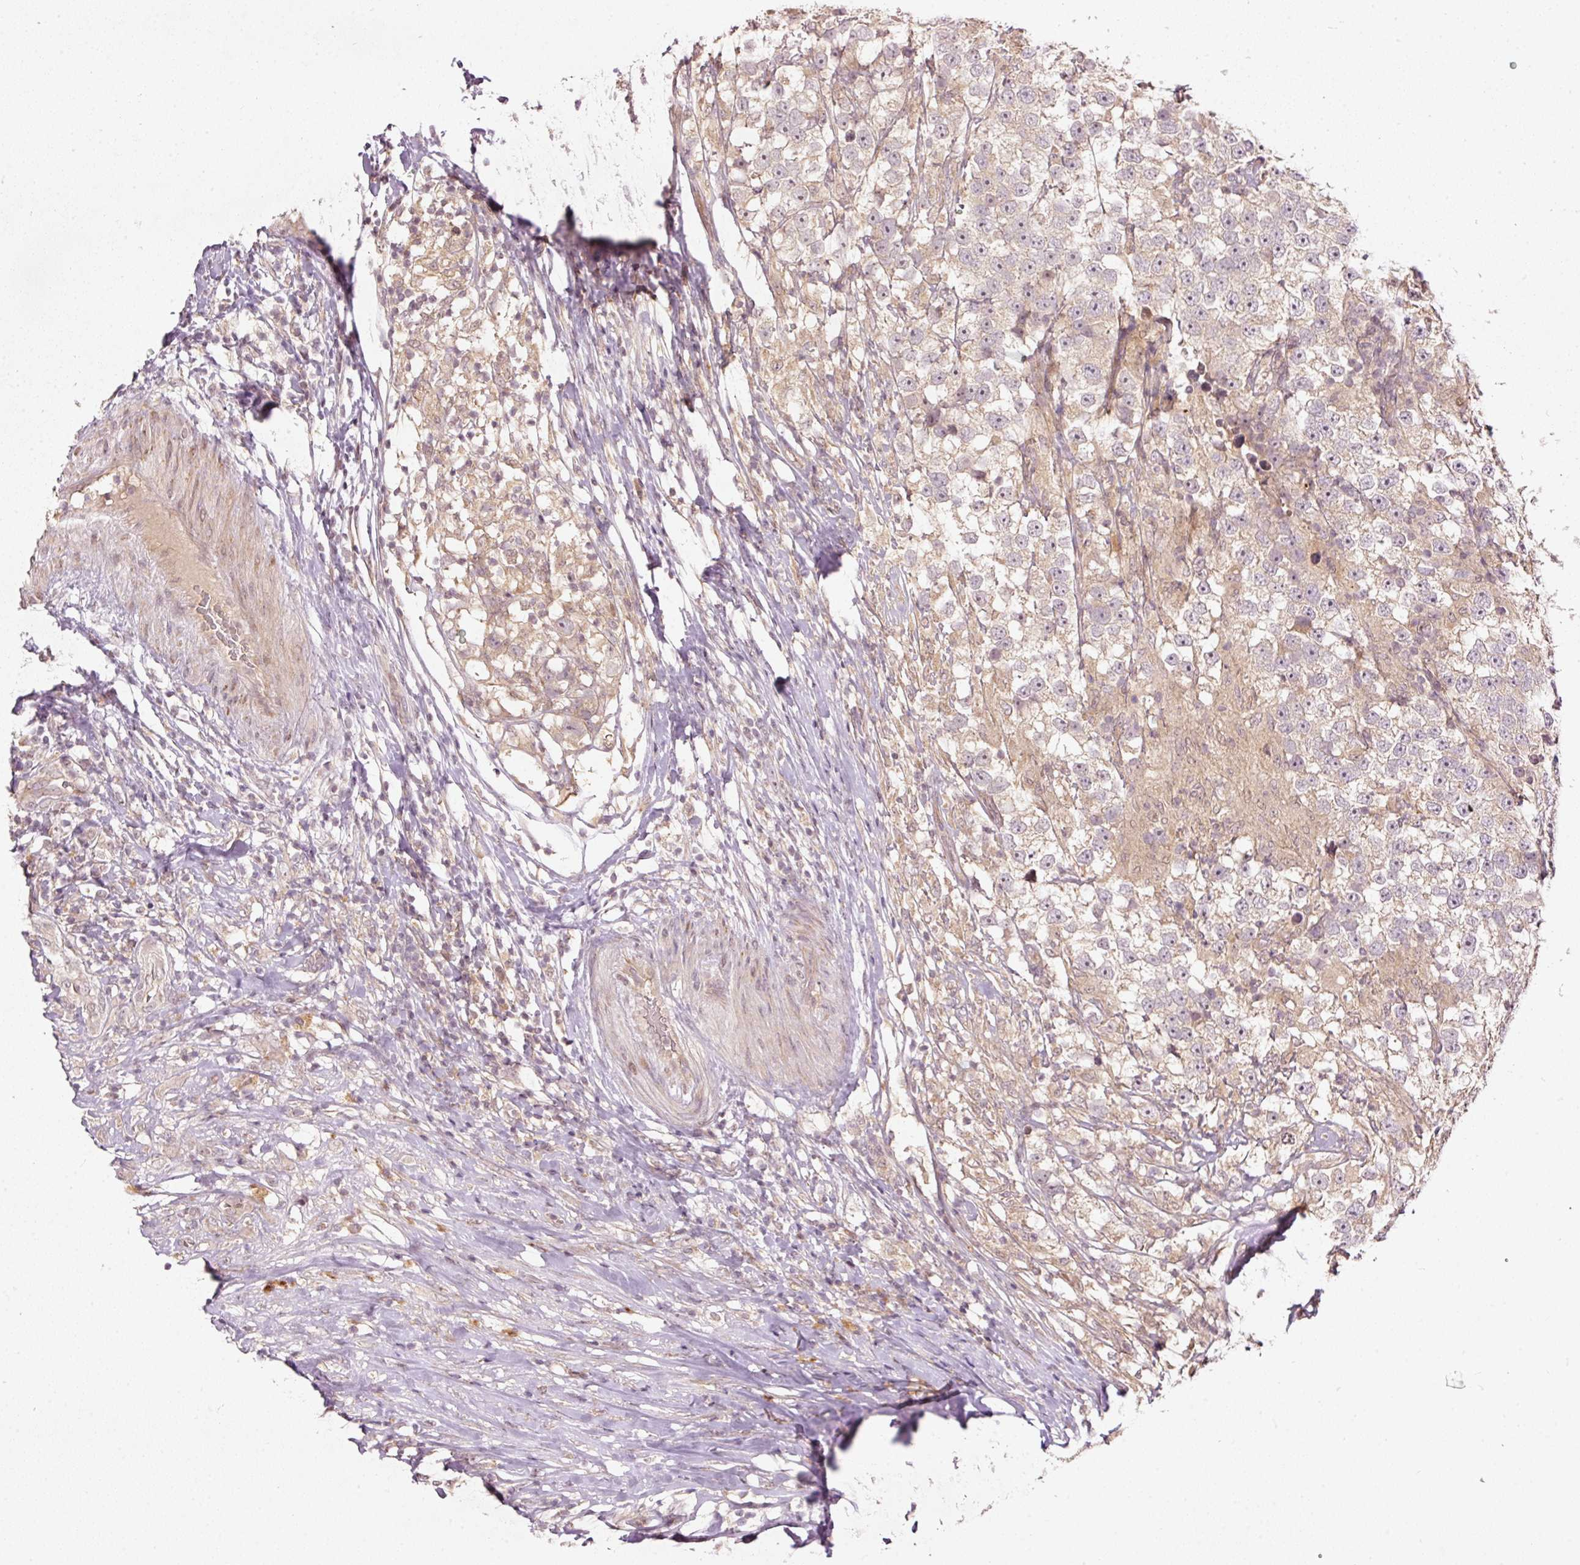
{"staining": {"intensity": "moderate", "quantity": ">75%", "location": "cytoplasmic/membranous"}, "tissue": "testis cancer", "cell_type": "Tumor cells", "image_type": "cancer", "snomed": [{"axis": "morphology", "description": "Seminoma, NOS"}, {"axis": "topography", "description": "Testis"}], "caption": "Immunohistochemical staining of seminoma (testis) reveals medium levels of moderate cytoplasmic/membranous expression in about >75% of tumor cells. Nuclei are stained in blue.", "gene": "PCDHB1", "patient": {"sex": "male", "age": 46}}